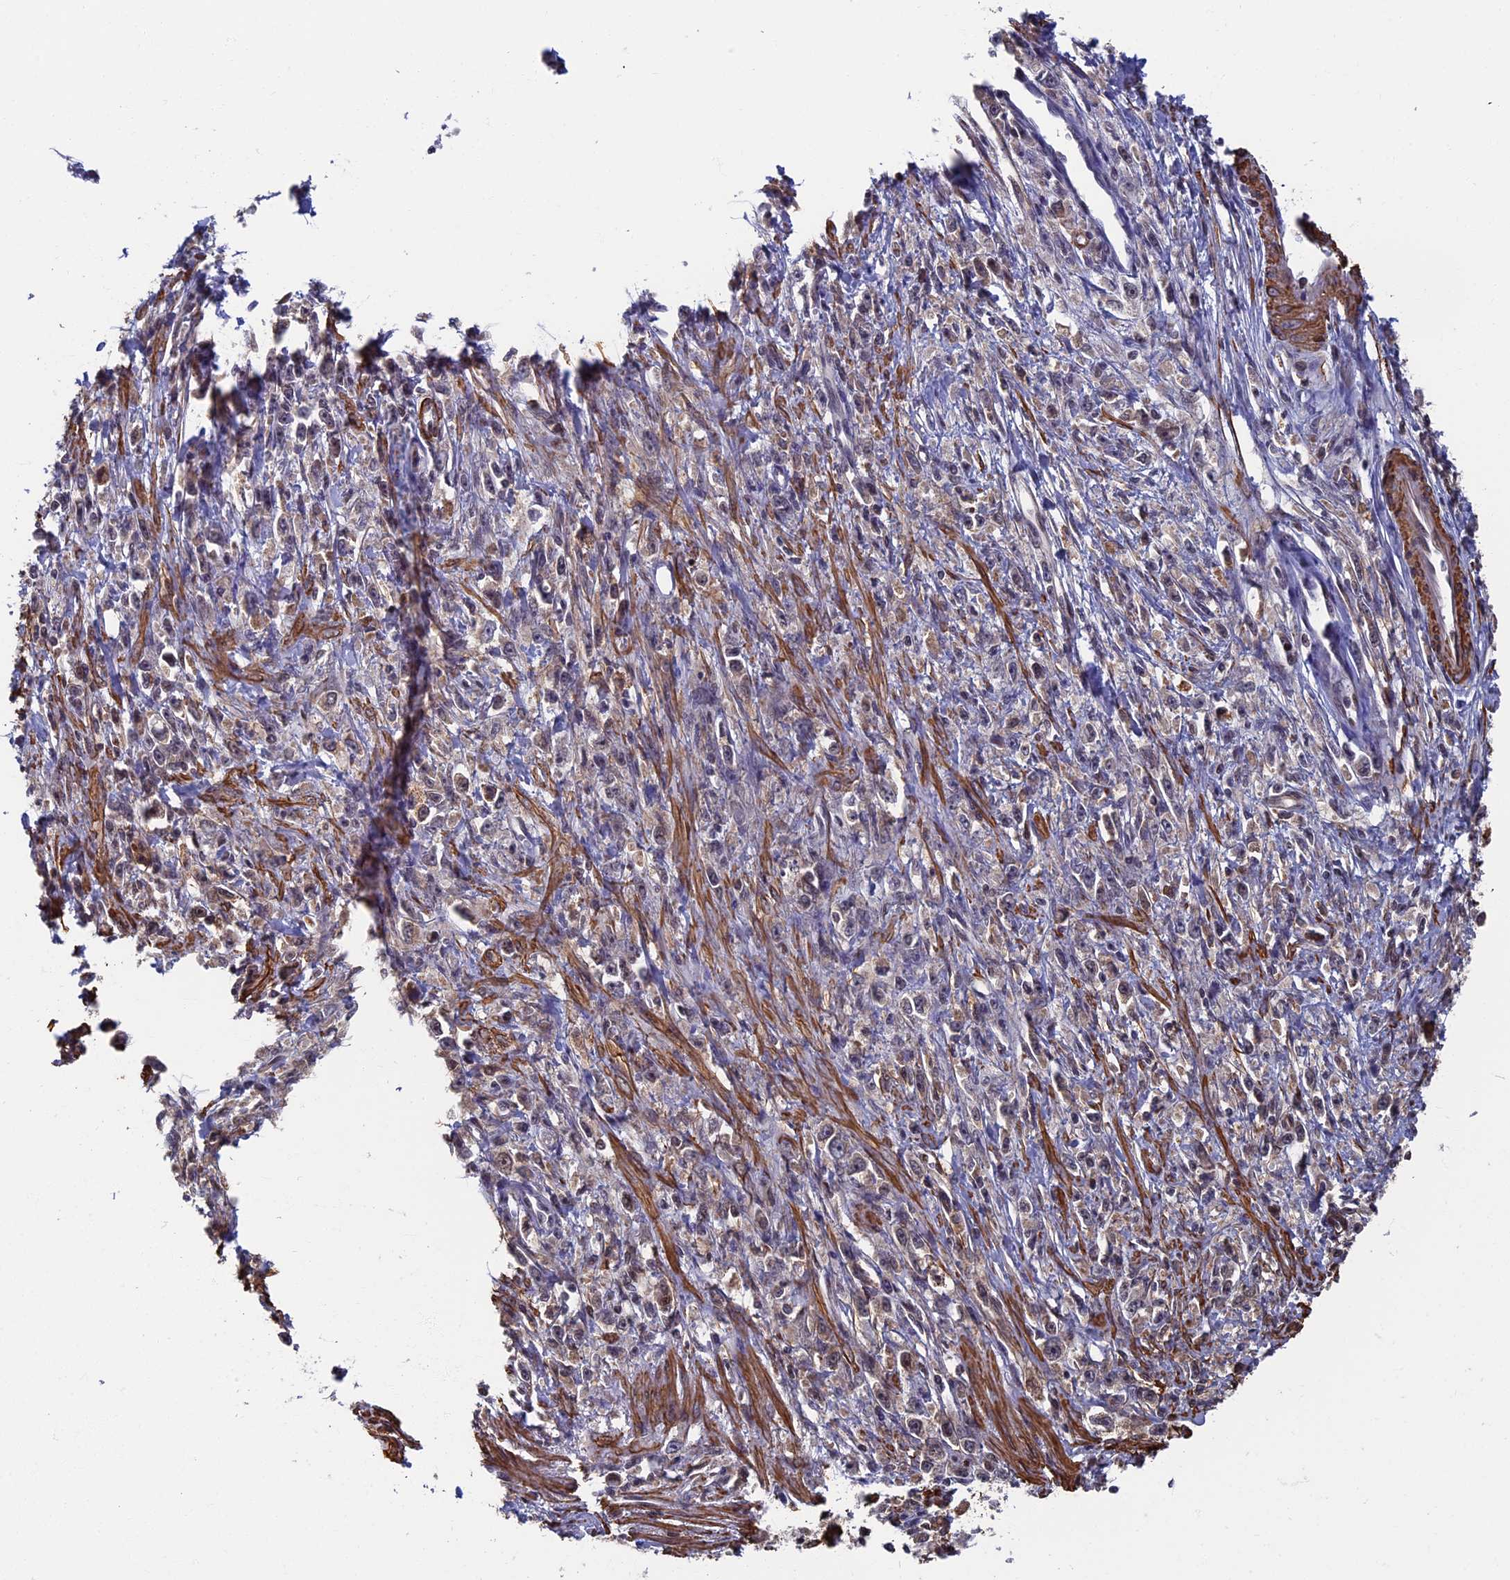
{"staining": {"intensity": "negative", "quantity": "none", "location": "none"}, "tissue": "stomach cancer", "cell_type": "Tumor cells", "image_type": "cancer", "snomed": [{"axis": "morphology", "description": "Adenocarcinoma, NOS"}, {"axis": "topography", "description": "Stomach"}], "caption": "Stomach cancer (adenocarcinoma) was stained to show a protein in brown. There is no significant expression in tumor cells. (DAB immunohistochemistry (IHC), high magnification).", "gene": "CTDP1", "patient": {"sex": "female", "age": 59}}